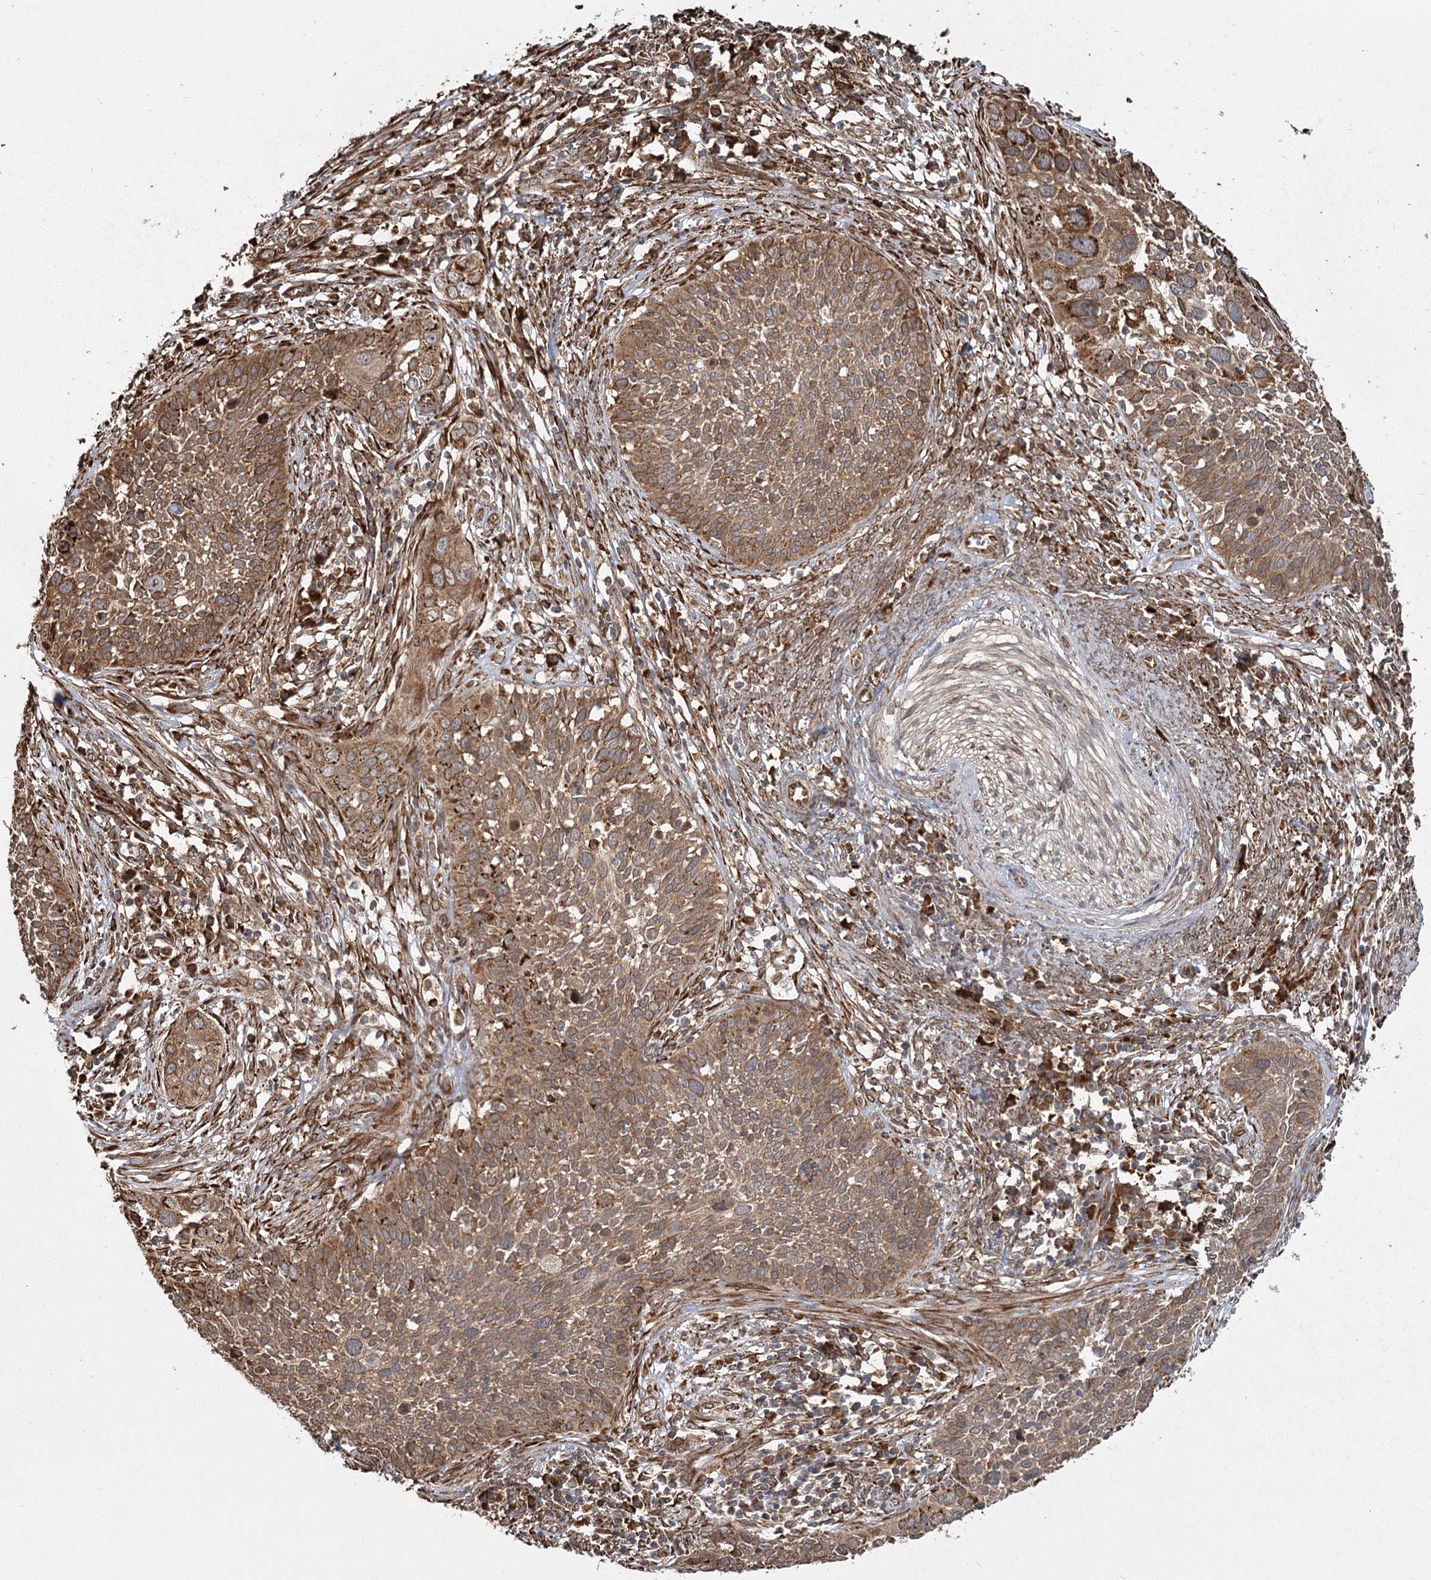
{"staining": {"intensity": "moderate", "quantity": ">75%", "location": "cytoplasmic/membranous"}, "tissue": "cervical cancer", "cell_type": "Tumor cells", "image_type": "cancer", "snomed": [{"axis": "morphology", "description": "Squamous cell carcinoma, NOS"}, {"axis": "topography", "description": "Cervix"}], "caption": "Approximately >75% of tumor cells in squamous cell carcinoma (cervical) exhibit moderate cytoplasmic/membranous protein expression as visualized by brown immunohistochemical staining.", "gene": "FAM13A", "patient": {"sex": "female", "age": 34}}